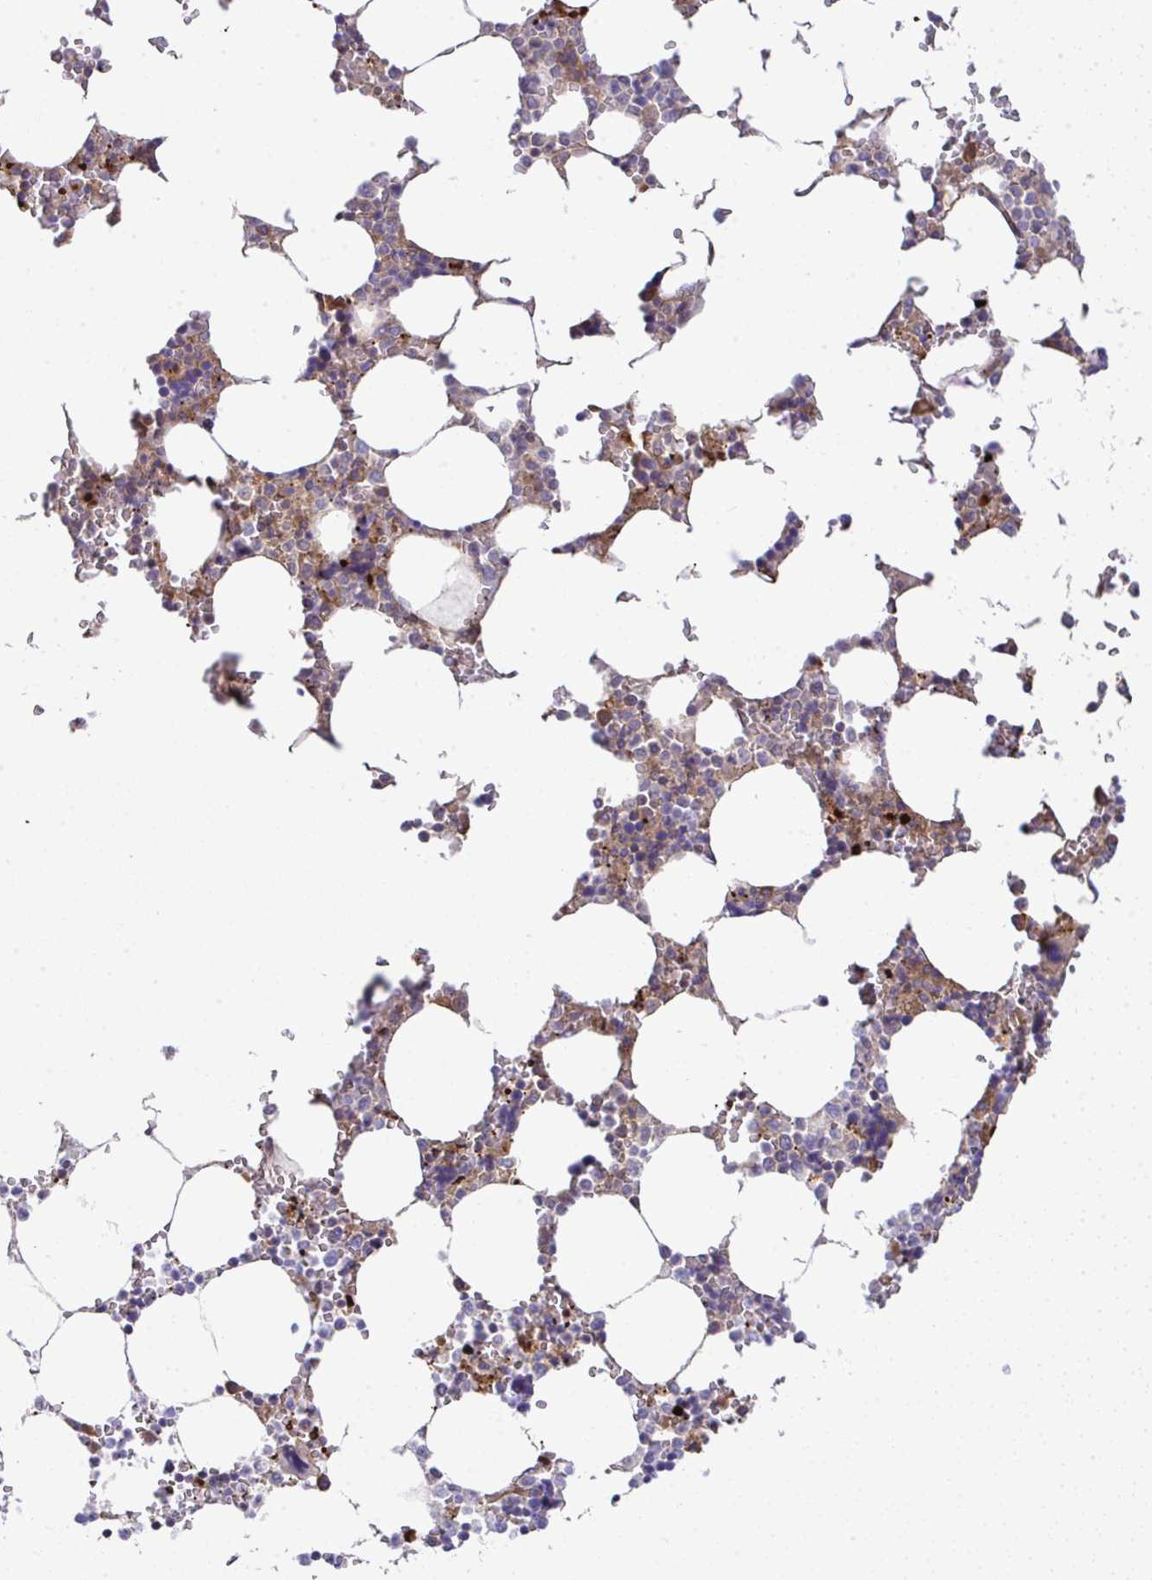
{"staining": {"intensity": "weak", "quantity": "<25%", "location": "cytoplasmic/membranous"}, "tissue": "bone marrow", "cell_type": "Hematopoietic cells", "image_type": "normal", "snomed": [{"axis": "morphology", "description": "Normal tissue, NOS"}, {"axis": "topography", "description": "Bone marrow"}], "caption": "Normal bone marrow was stained to show a protein in brown. There is no significant expression in hematopoietic cells. (DAB immunohistochemistry (IHC), high magnification).", "gene": "GRID2", "patient": {"sex": "male", "age": 64}}